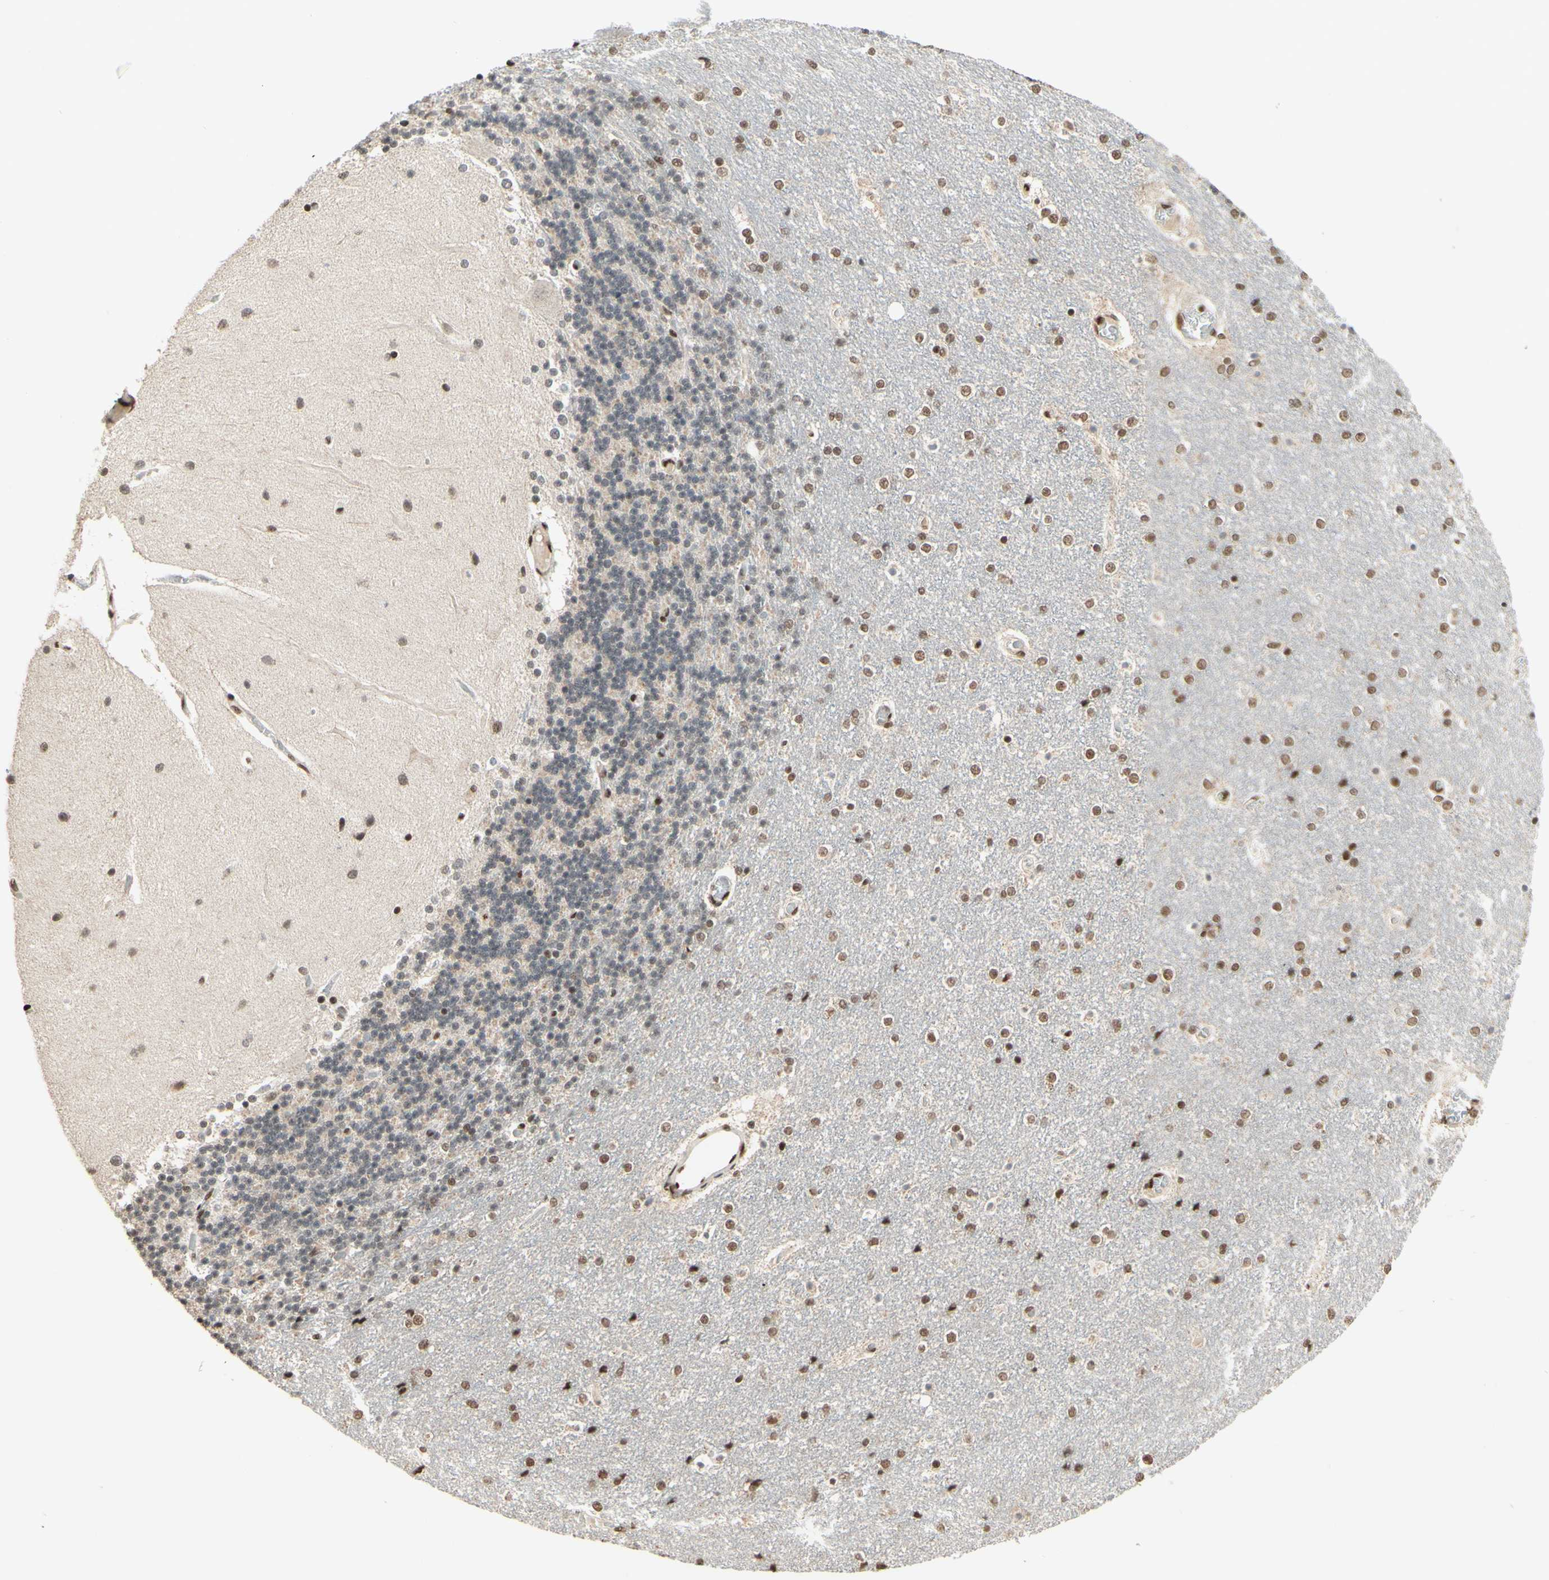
{"staining": {"intensity": "moderate", "quantity": "<25%", "location": "nuclear"}, "tissue": "cerebellum", "cell_type": "Cells in granular layer", "image_type": "normal", "snomed": [{"axis": "morphology", "description": "Normal tissue, NOS"}, {"axis": "topography", "description": "Cerebellum"}], "caption": "DAB (3,3'-diaminobenzidine) immunohistochemical staining of unremarkable cerebellum demonstrates moderate nuclear protein positivity in approximately <25% of cells in granular layer.", "gene": "NR3C1", "patient": {"sex": "female", "age": 54}}